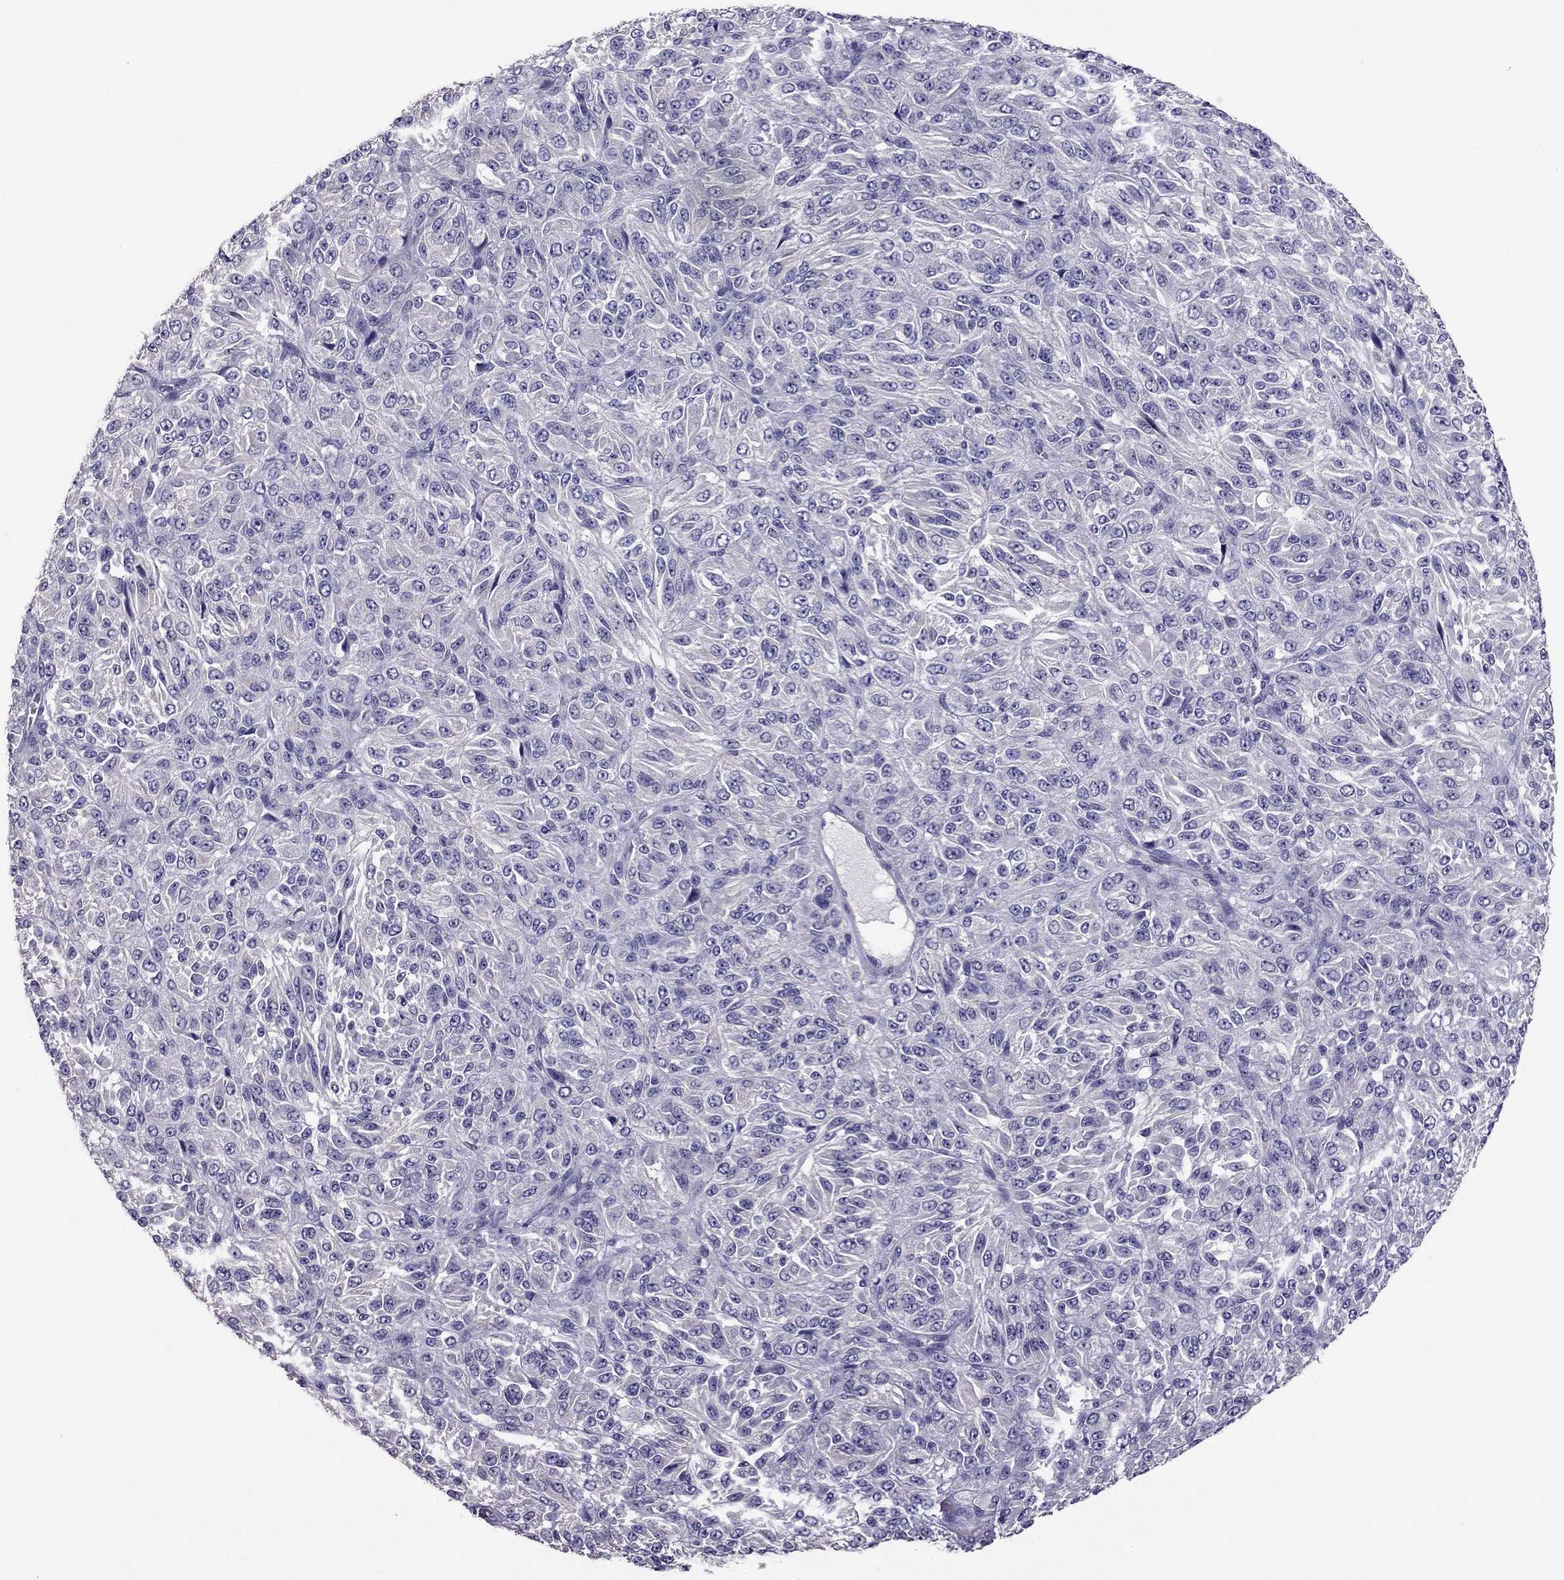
{"staining": {"intensity": "negative", "quantity": "none", "location": "none"}, "tissue": "melanoma", "cell_type": "Tumor cells", "image_type": "cancer", "snomed": [{"axis": "morphology", "description": "Malignant melanoma, Metastatic site"}, {"axis": "topography", "description": "Brain"}], "caption": "This image is of malignant melanoma (metastatic site) stained with IHC to label a protein in brown with the nuclei are counter-stained blue. There is no expression in tumor cells.", "gene": "LRRC46", "patient": {"sex": "female", "age": 56}}